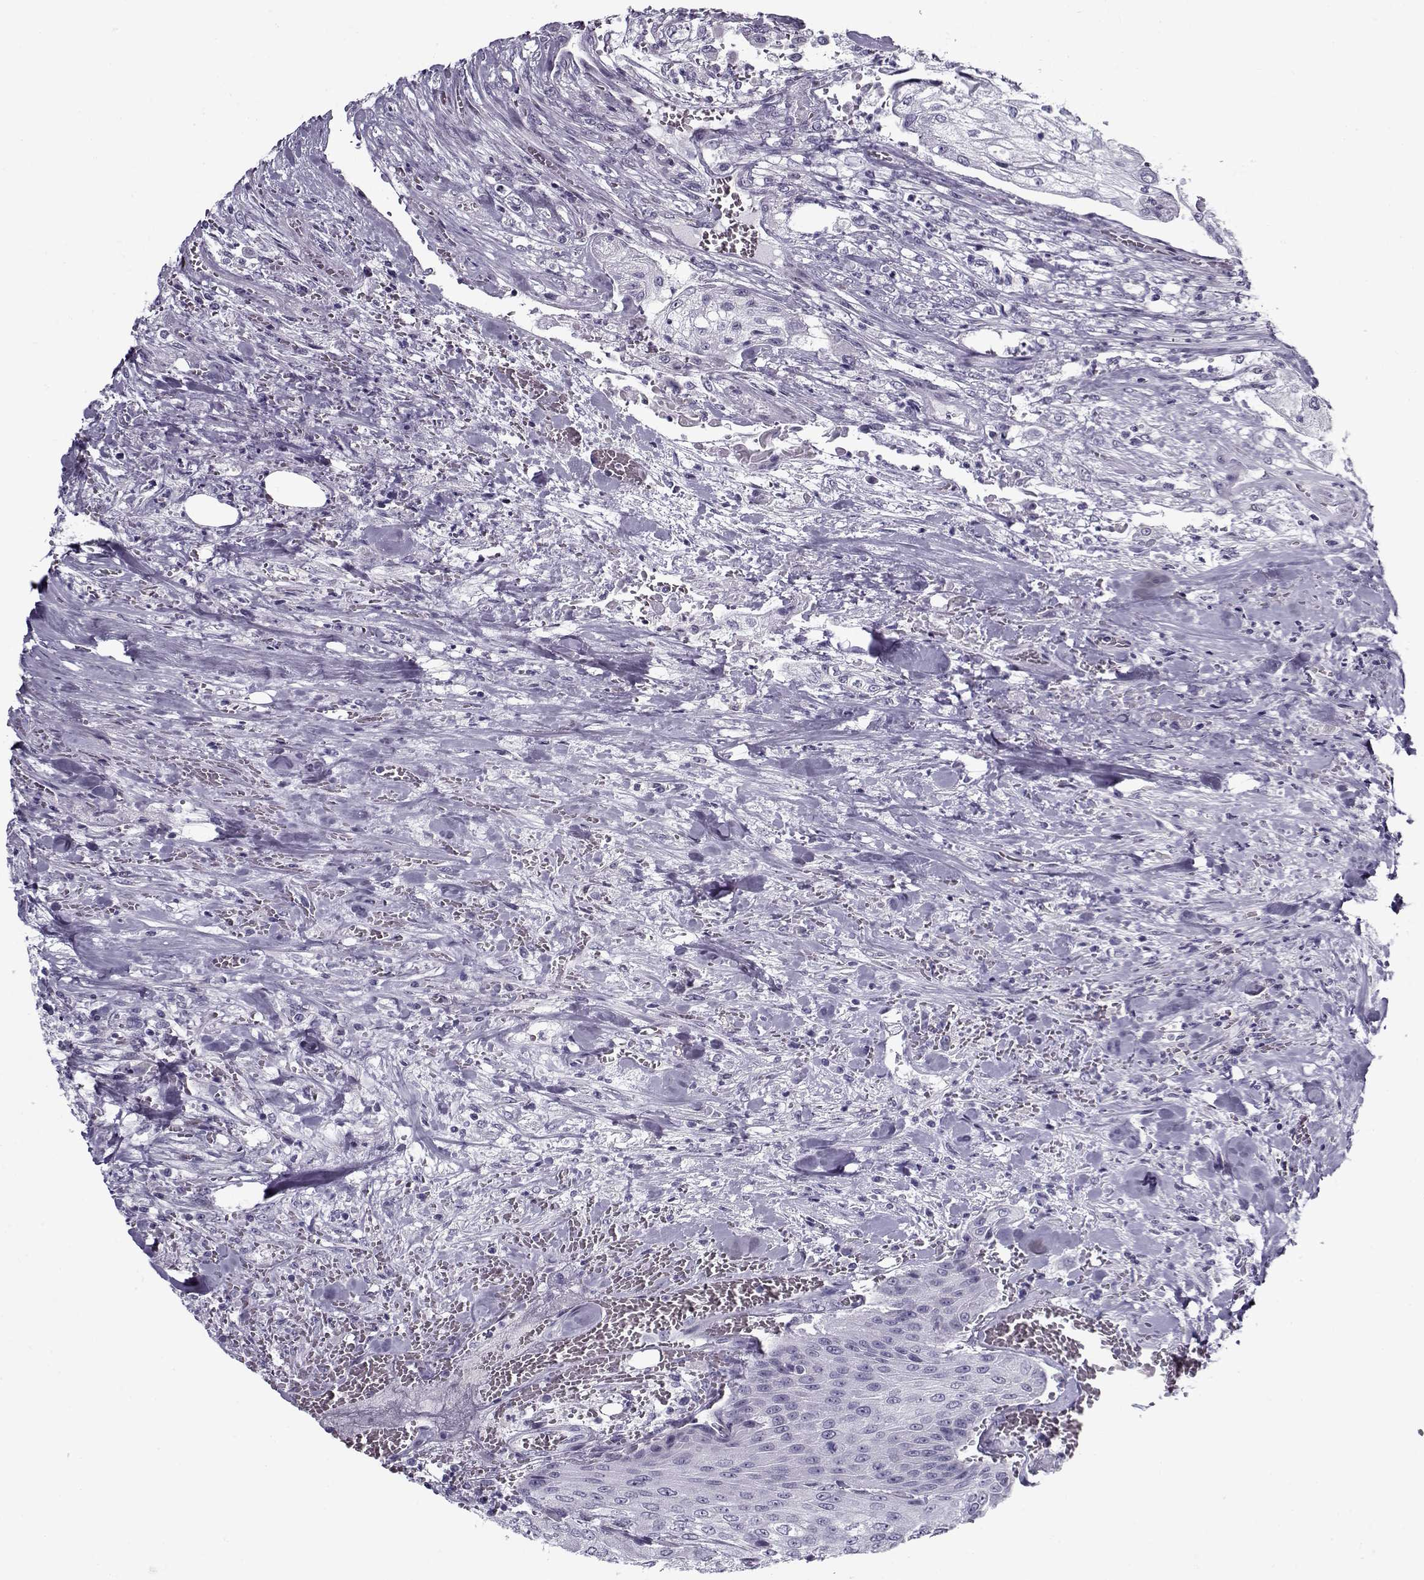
{"staining": {"intensity": "negative", "quantity": "none", "location": "none"}, "tissue": "urothelial cancer", "cell_type": "Tumor cells", "image_type": "cancer", "snomed": [{"axis": "morphology", "description": "Urothelial carcinoma, High grade"}, {"axis": "topography", "description": "Urinary bladder"}], "caption": "Tumor cells show no significant expression in urothelial cancer.", "gene": "GAGE2A", "patient": {"sex": "male", "age": 62}}